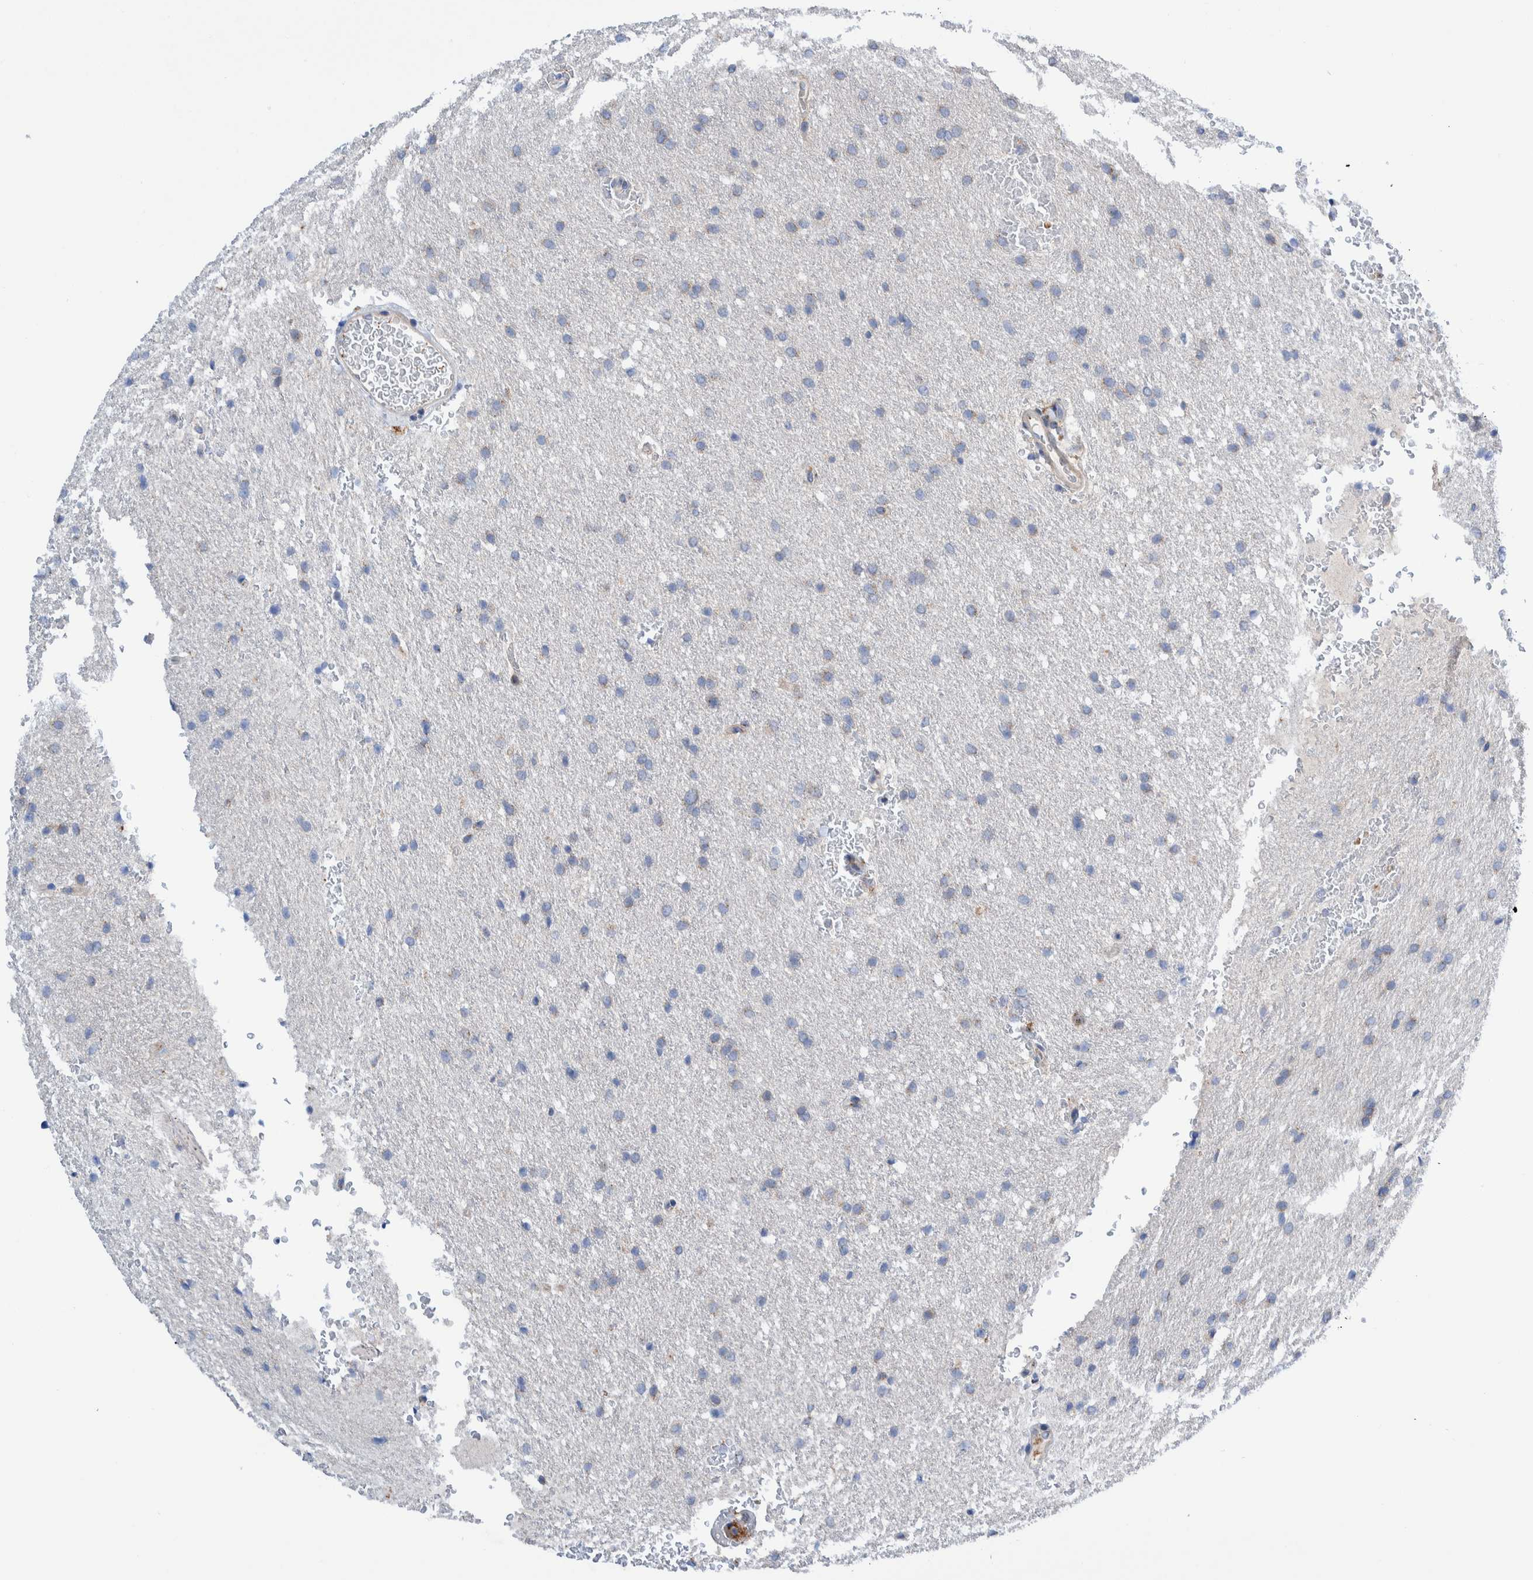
{"staining": {"intensity": "weak", "quantity": "<25%", "location": "cytoplasmic/membranous"}, "tissue": "glioma", "cell_type": "Tumor cells", "image_type": "cancer", "snomed": [{"axis": "morphology", "description": "Glioma, malignant, Low grade"}, {"axis": "topography", "description": "Brain"}], "caption": "The photomicrograph shows no significant expression in tumor cells of glioma.", "gene": "TRIM58", "patient": {"sex": "female", "age": 37}}